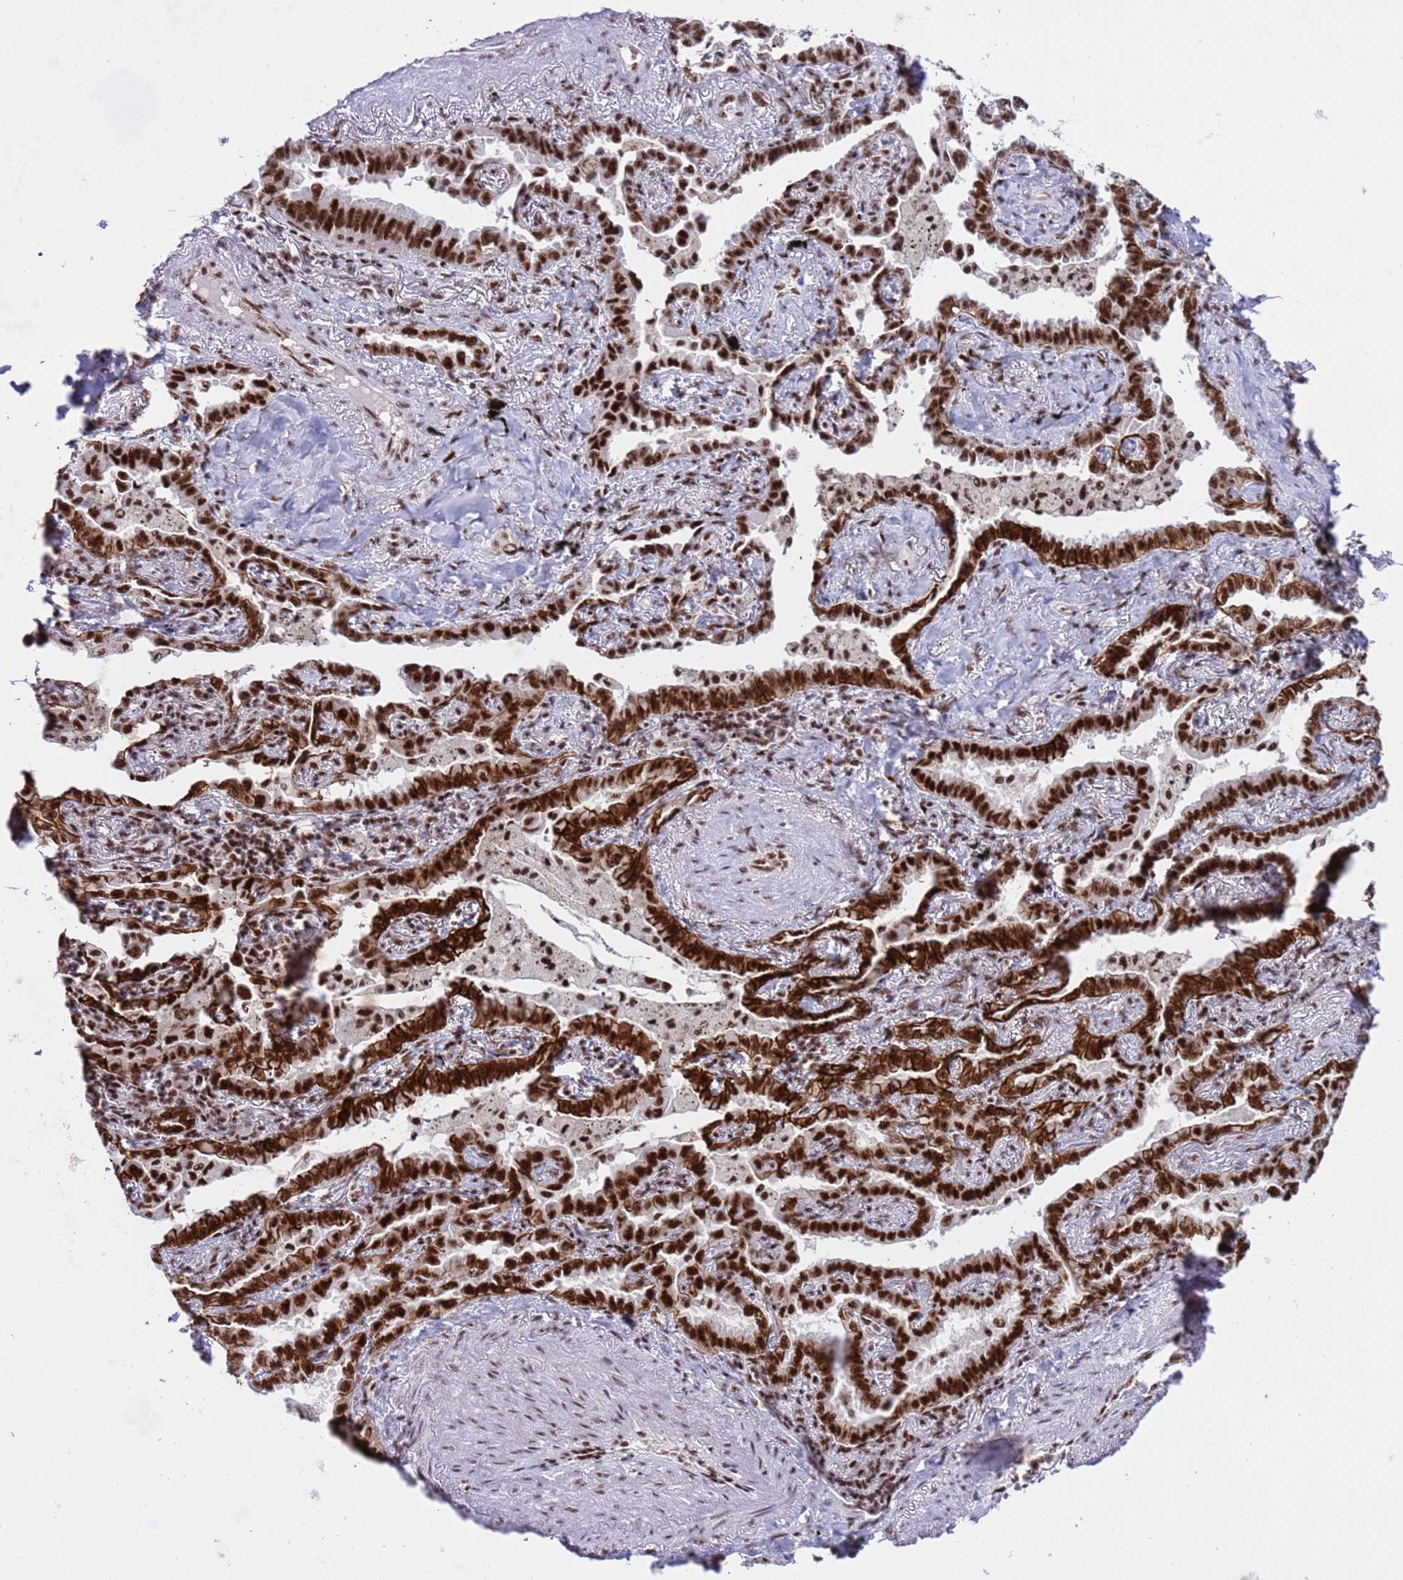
{"staining": {"intensity": "strong", "quantity": ">75%", "location": "nuclear"}, "tissue": "lung cancer", "cell_type": "Tumor cells", "image_type": "cancer", "snomed": [{"axis": "morphology", "description": "Adenocarcinoma, NOS"}, {"axis": "topography", "description": "Lung"}], "caption": "This is a histology image of immunohistochemistry staining of lung cancer, which shows strong positivity in the nuclear of tumor cells.", "gene": "THOC2", "patient": {"sex": "male", "age": 67}}